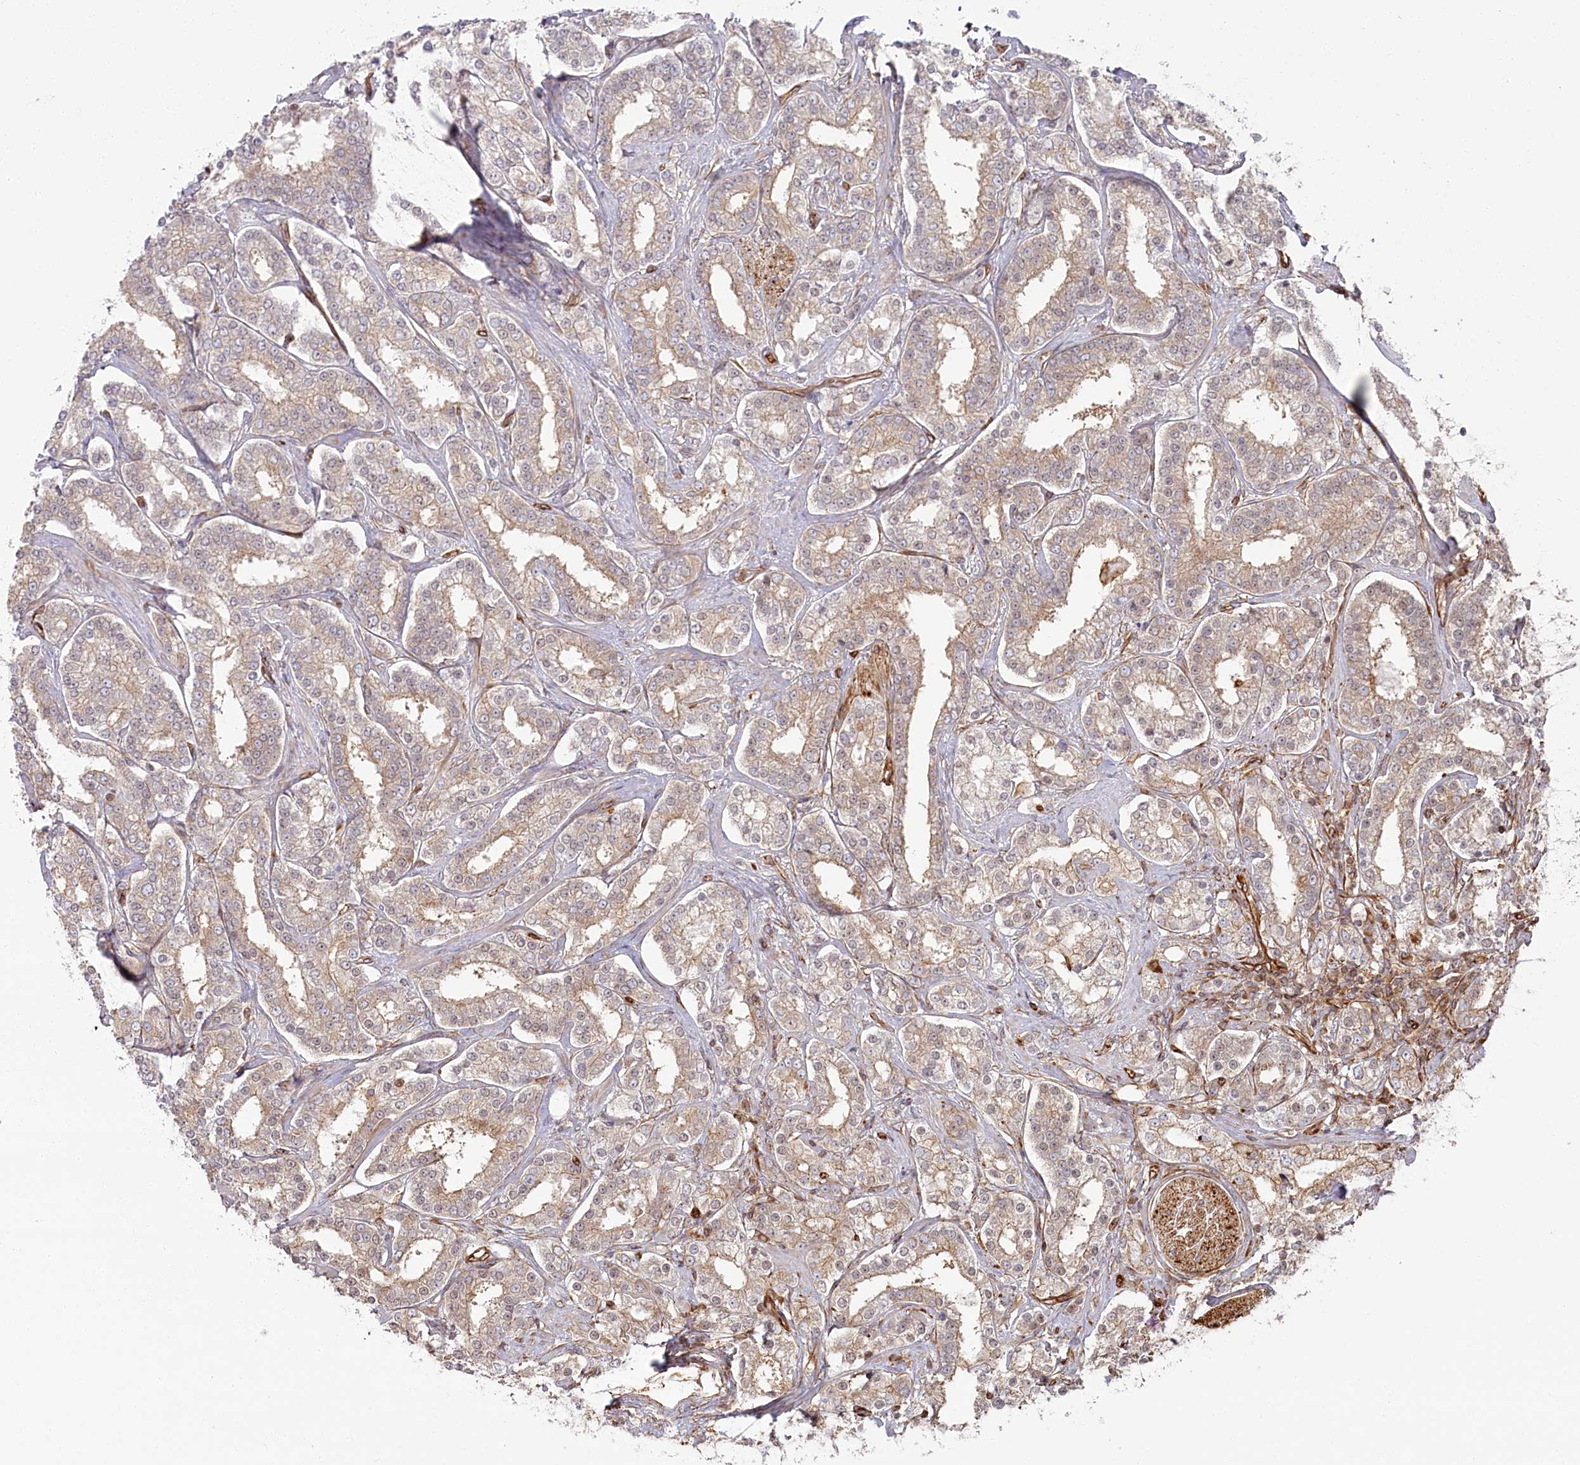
{"staining": {"intensity": "weak", "quantity": "<25%", "location": "cytoplasmic/membranous"}, "tissue": "prostate cancer", "cell_type": "Tumor cells", "image_type": "cancer", "snomed": [{"axis": "morphology", "description": "Normal tissue, NOS"}, {"axis": "morphology", "description": "Adenocarcinoma, High grade"}, {"axis": "topography", "description": "Prostate"}], "caption": "There is no significant staining in tumor cells of adenocarcinoma (high-grade) (prostate).", "gene": "TTC1", "patient": {"sex": "male", "age": 83}}